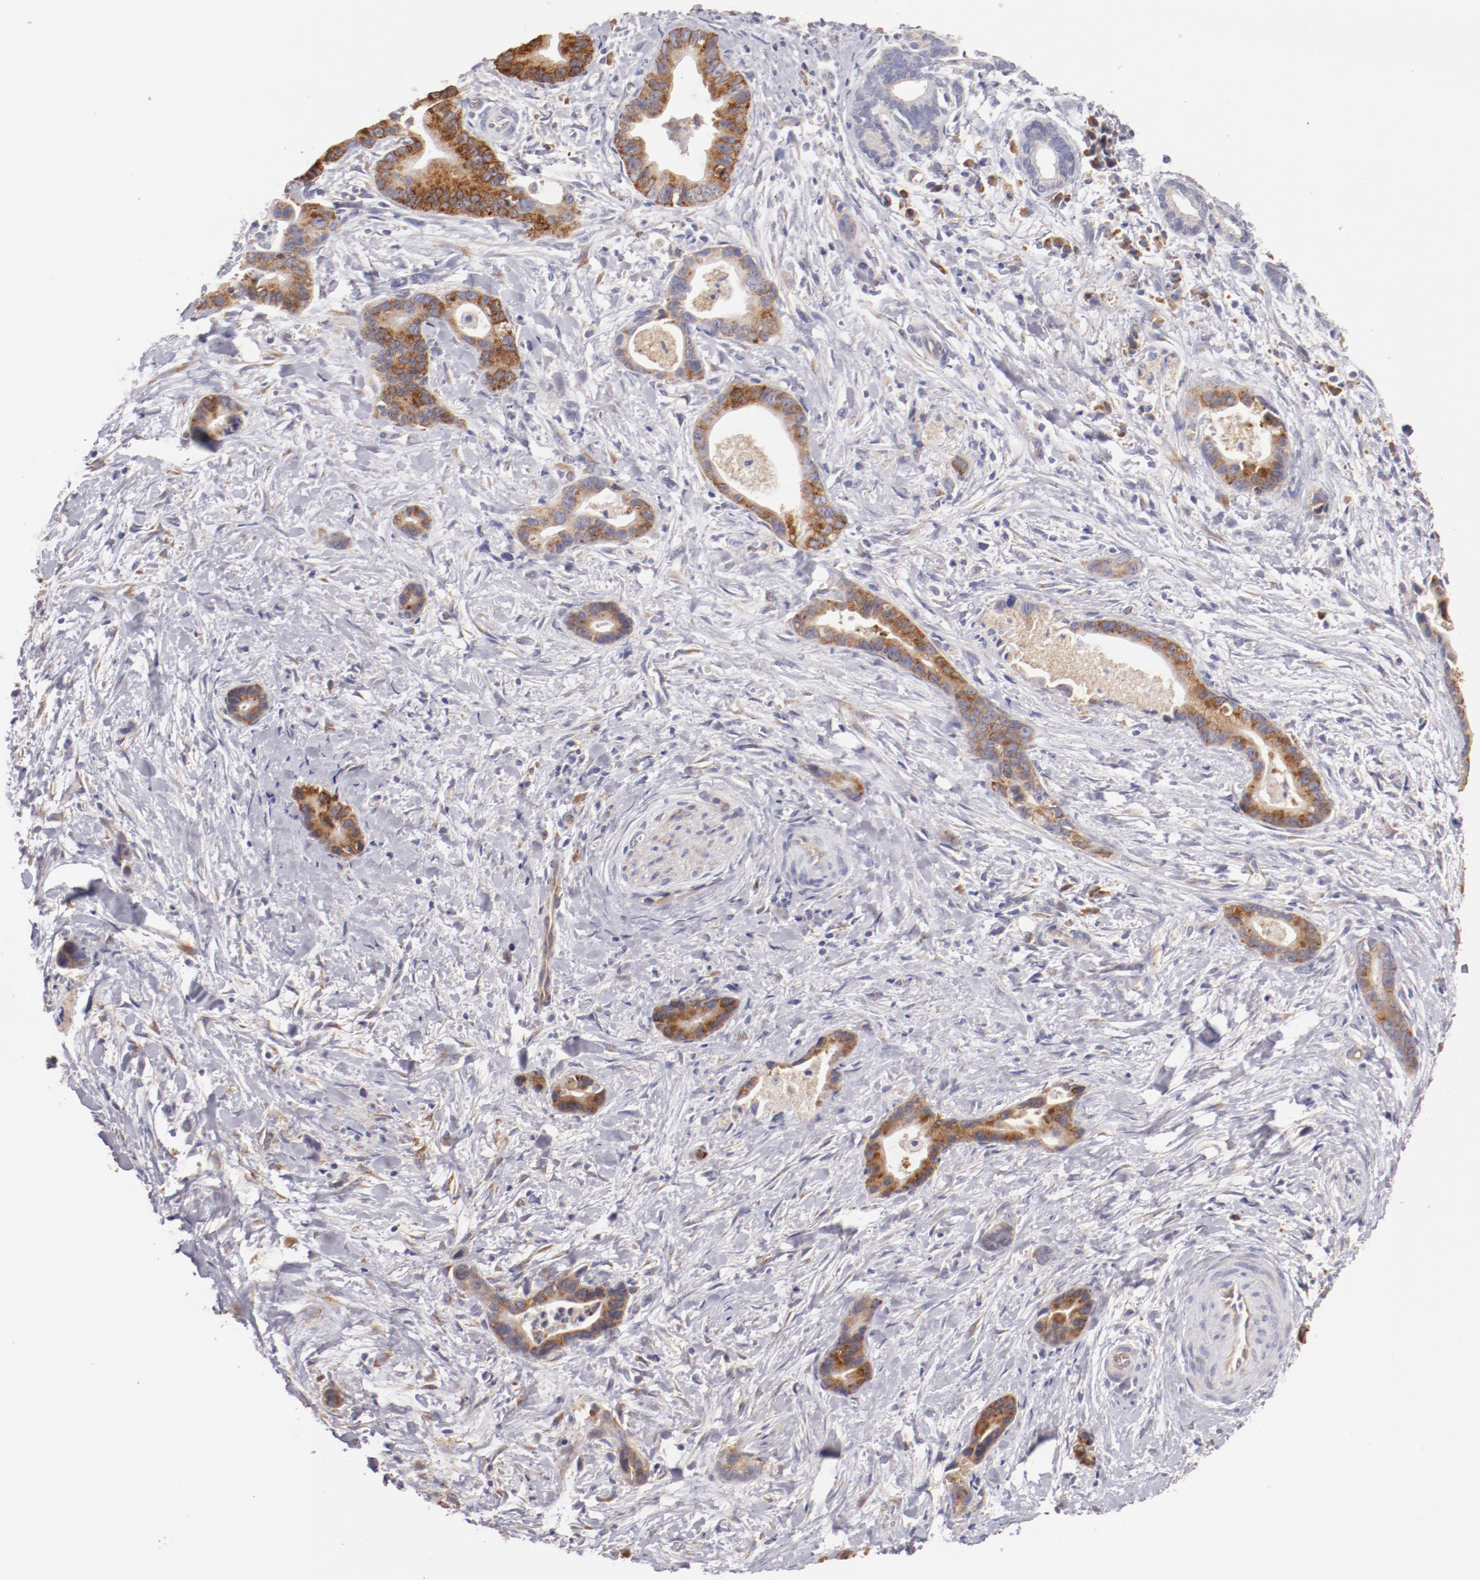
{"staining": {"intensity": "moderate", "quantity": "25%-75%", "location": "cytoplasmic/membranous"}, "tissue": "liver cancer", "cell_type": "Tumor cells", "image_type": "cancer", "snomed": [{"axis": "morphology", "description": "Cholangiocarcinoma"}, {"axis": "topography", "description": "Liver"}], "caption": "The histopathology image reveals staining of liver cholangiocarcinoma, revealing moderate cytoplasmic/membranous protein expression (brown color) within tumor cells. The staining is performed using DAB brown chromogen to label protein expression. The nuclei are counter-stained blue using hematoxylin.", "gene": "ENTPD5", "patient": {"sex": "female", "age": 55}}